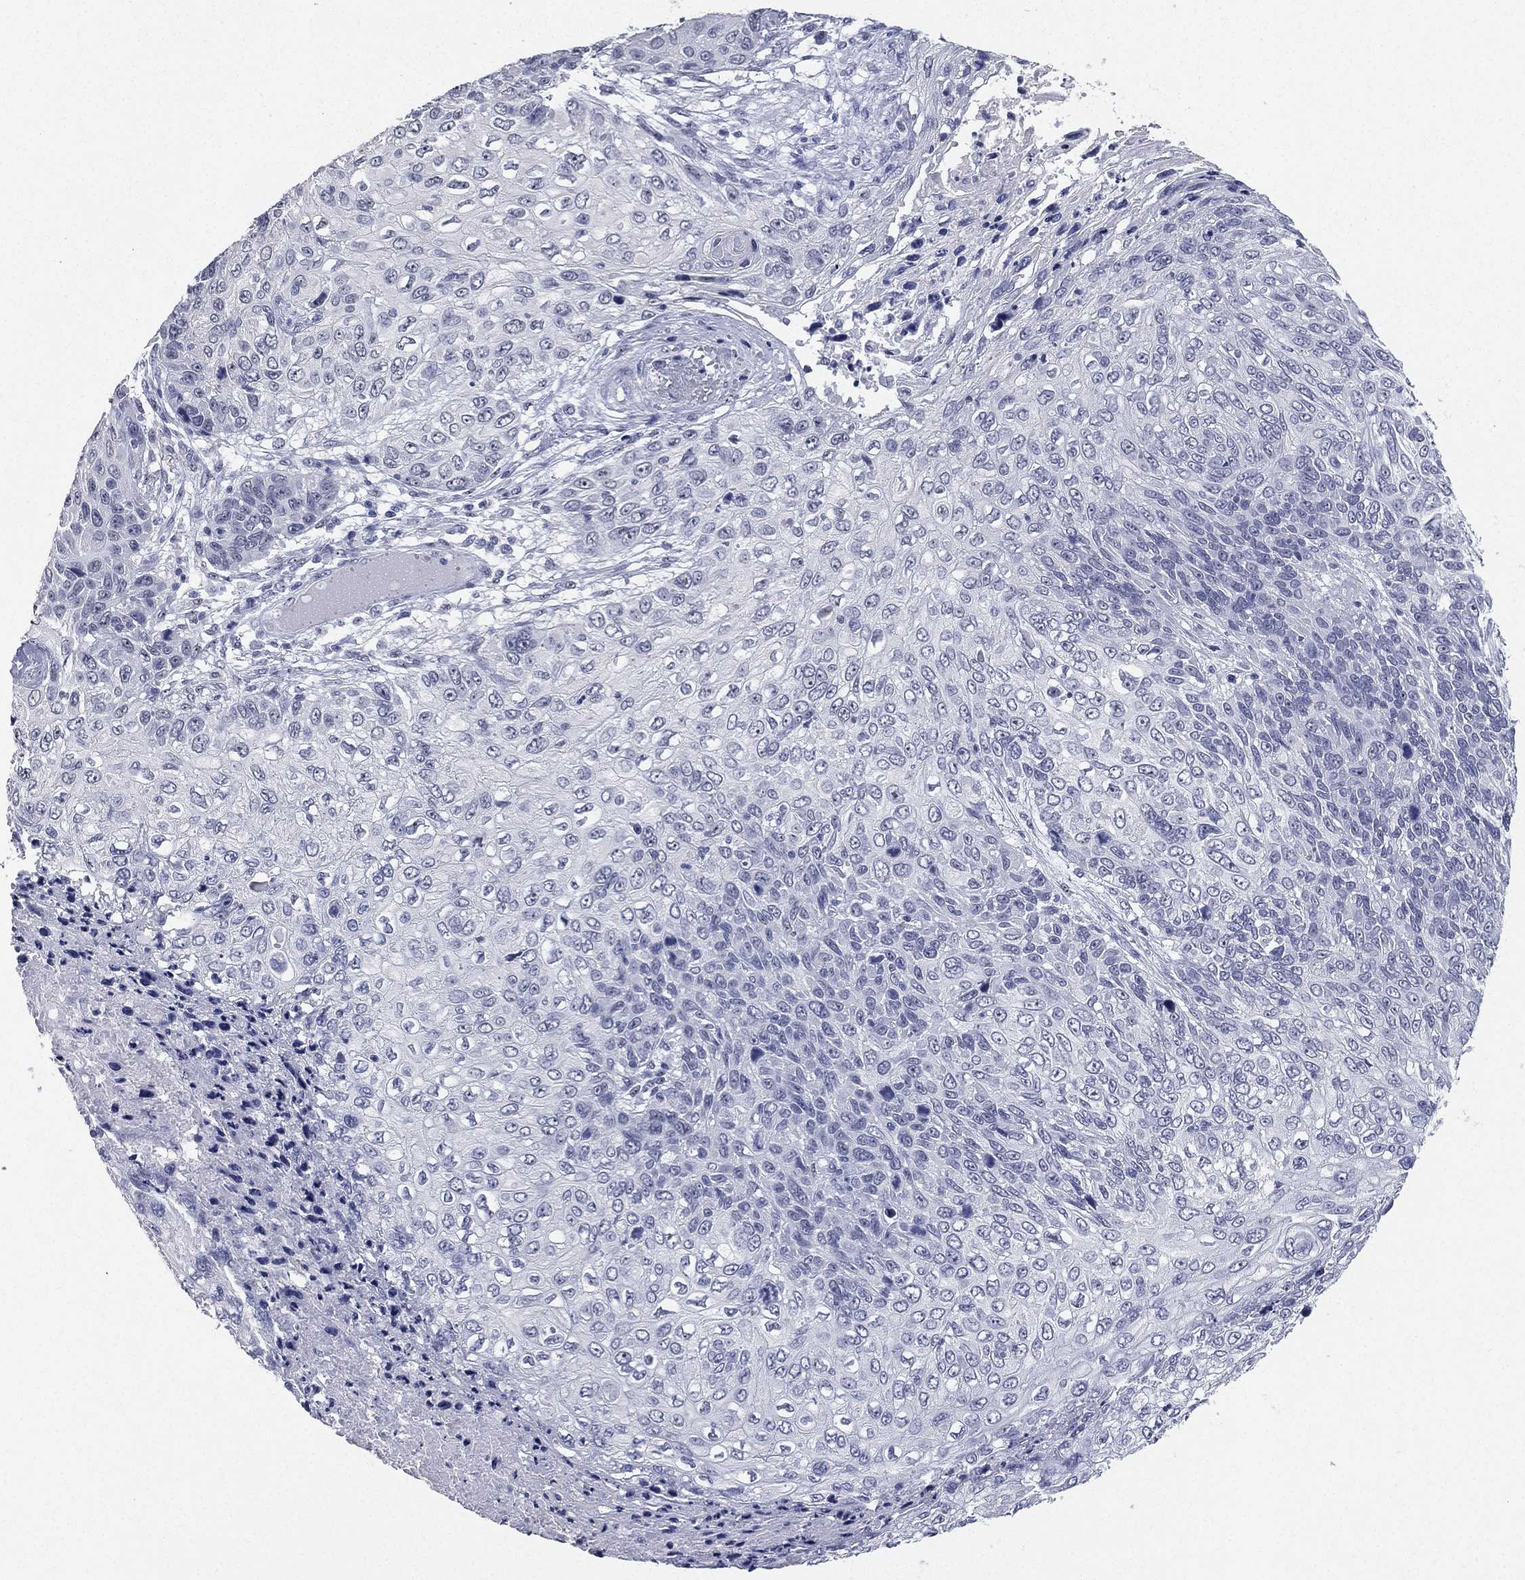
{"staining": {"intensity": "negative", "quantity": "none", "location": "none"}, "tissue": "skin cancer", "cell_type": "Tumor cells", "image_type": "cancer", "snomed": [{"axis": "morphology", "description": "Squamous cell carcinoma, NOS"}, {"axis": "topography", "description": "Skin"}], "caption": "Protein analysis of skin cancer displays no significant staining in tumor cells. (Brightfield microscopy of DAB IHC at high magnification).", "gene": "CD22", "patient": {"sex": "male", "age": 92}}